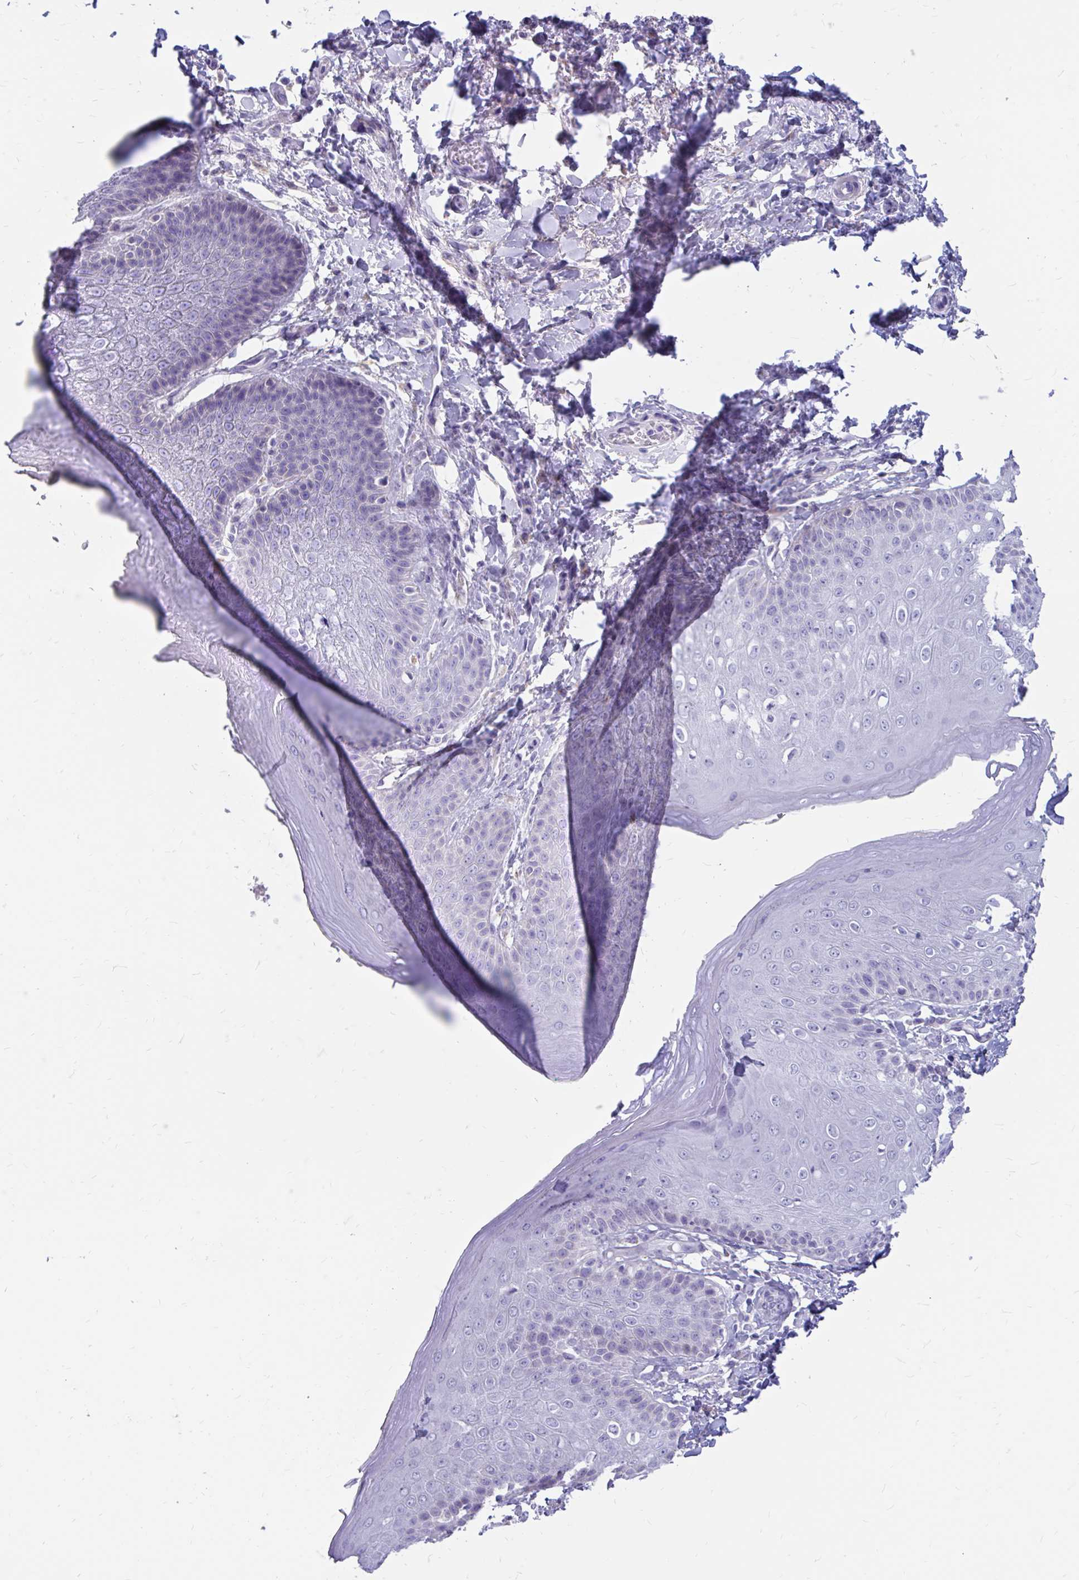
{"staining": {"intensity": "negative", "quantity": "none", "location": "none"}, "tissue": "skin", "cell_type": "Epidermal cells", "image_type": "normal", "snomed": [{"axis": "morphology", "description": "Normal tissue, NOS"}, {"axis": "topography", "description": "Peripheral nerve tissue"}], "caption": "Epidermal cells show no significant protein expression in benign skin. (DAB immunohistochemistry (IHC), high magnification).", "gene": "IGSF5", "patient": {"sex": "male", "age": 51}}